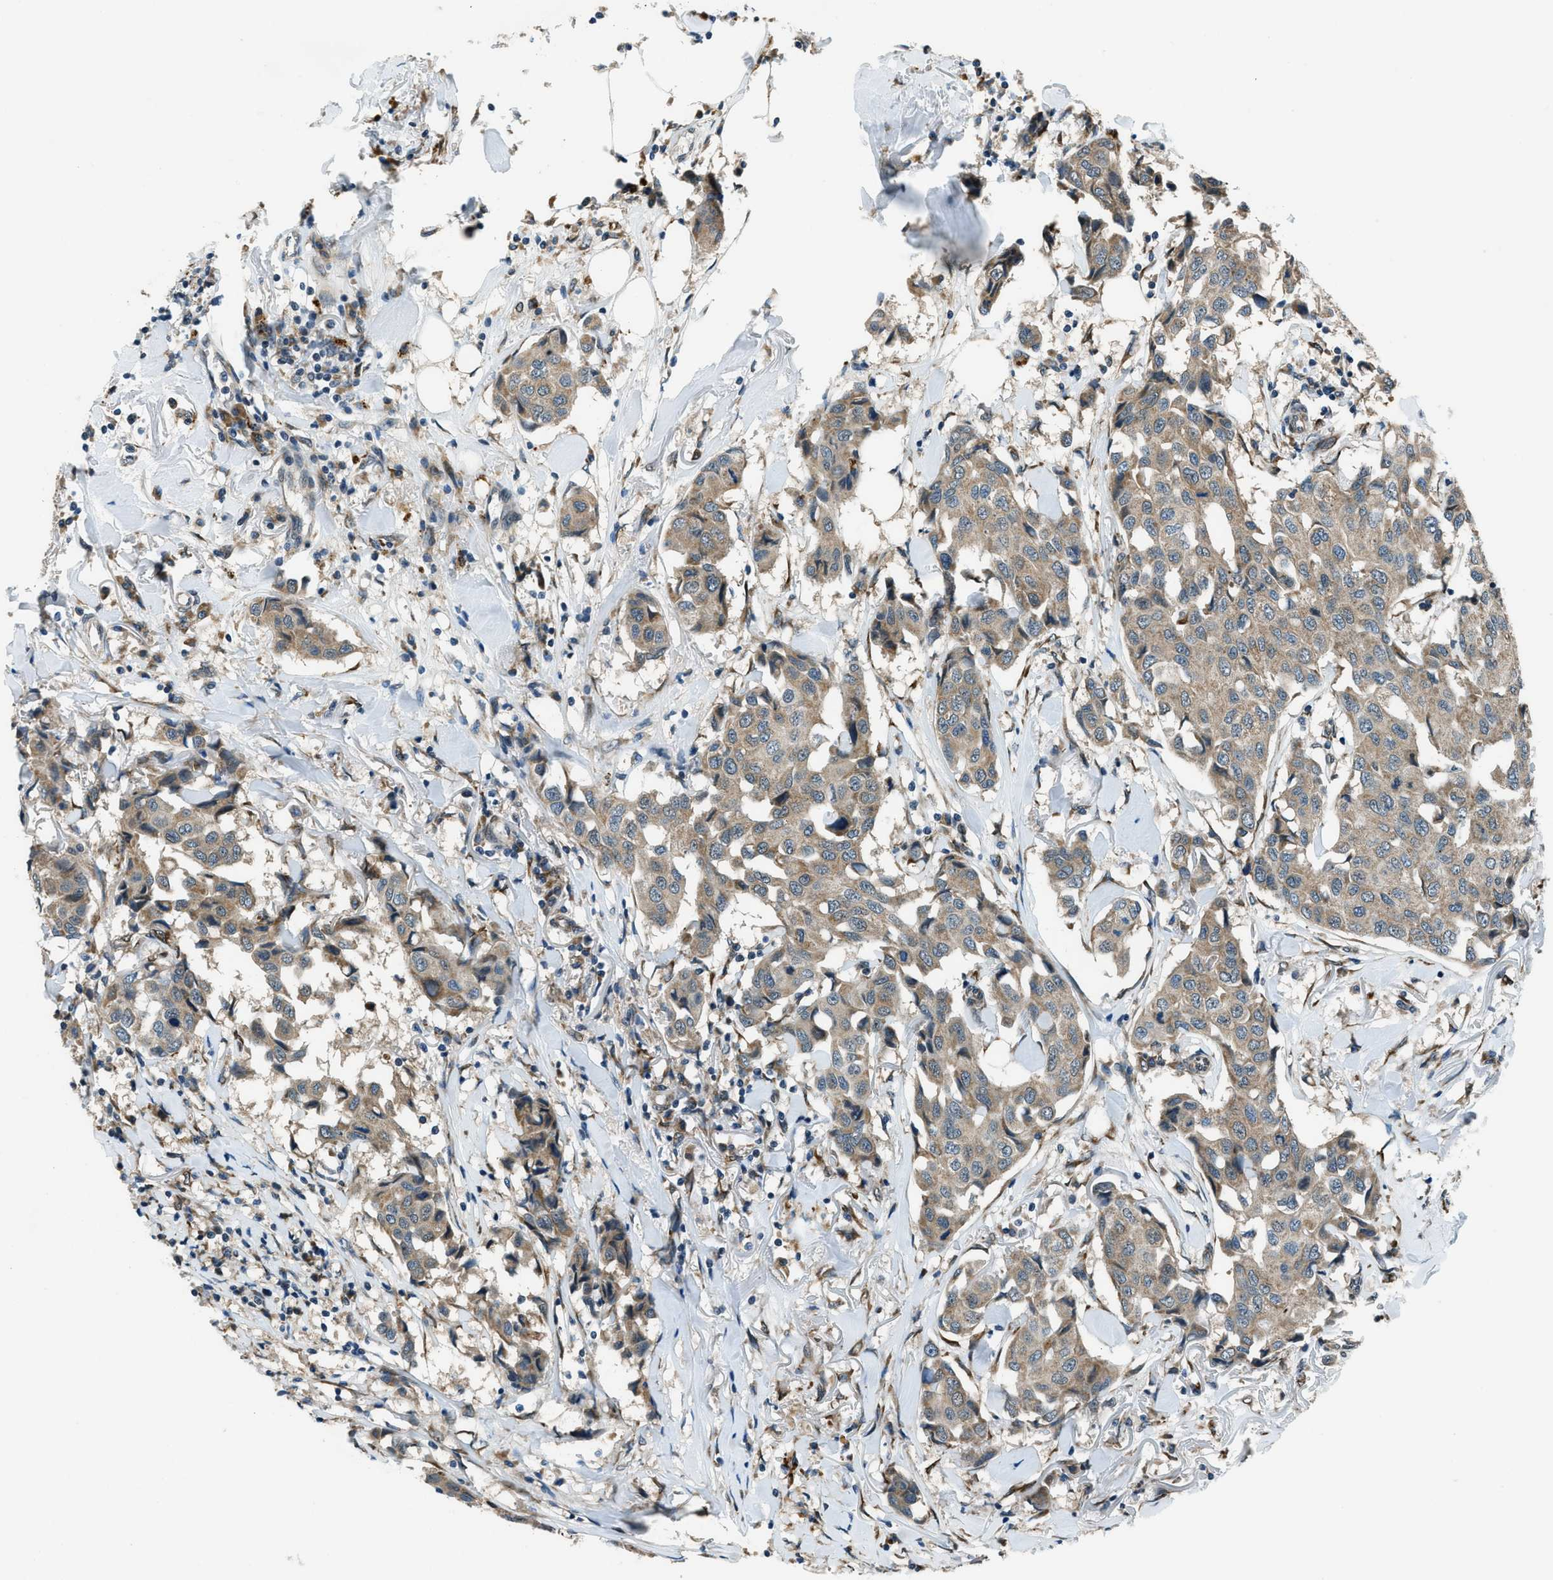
{"staining": {"intensity": "weak", "quantity": ">75%", "location": "cytoplasmic/membranous"}, "tissue": "breast cancer", "cell_type": "Tumor cells", "image_type": "cancer", "snomed": [{"axis": "morphology", "description": "Duct carcinoma"}, {"axis": "topography", "description": "Breast"}], "caption": "Immunohistochemistry (DAB) staining of breast cancer (invasive ductal carcinoma) shows weak cytoplasmic/membranous protein expression in about >75% of tumor cells.", "gene": "GINM1", "patient": {"sex": "female", "age": 80}}